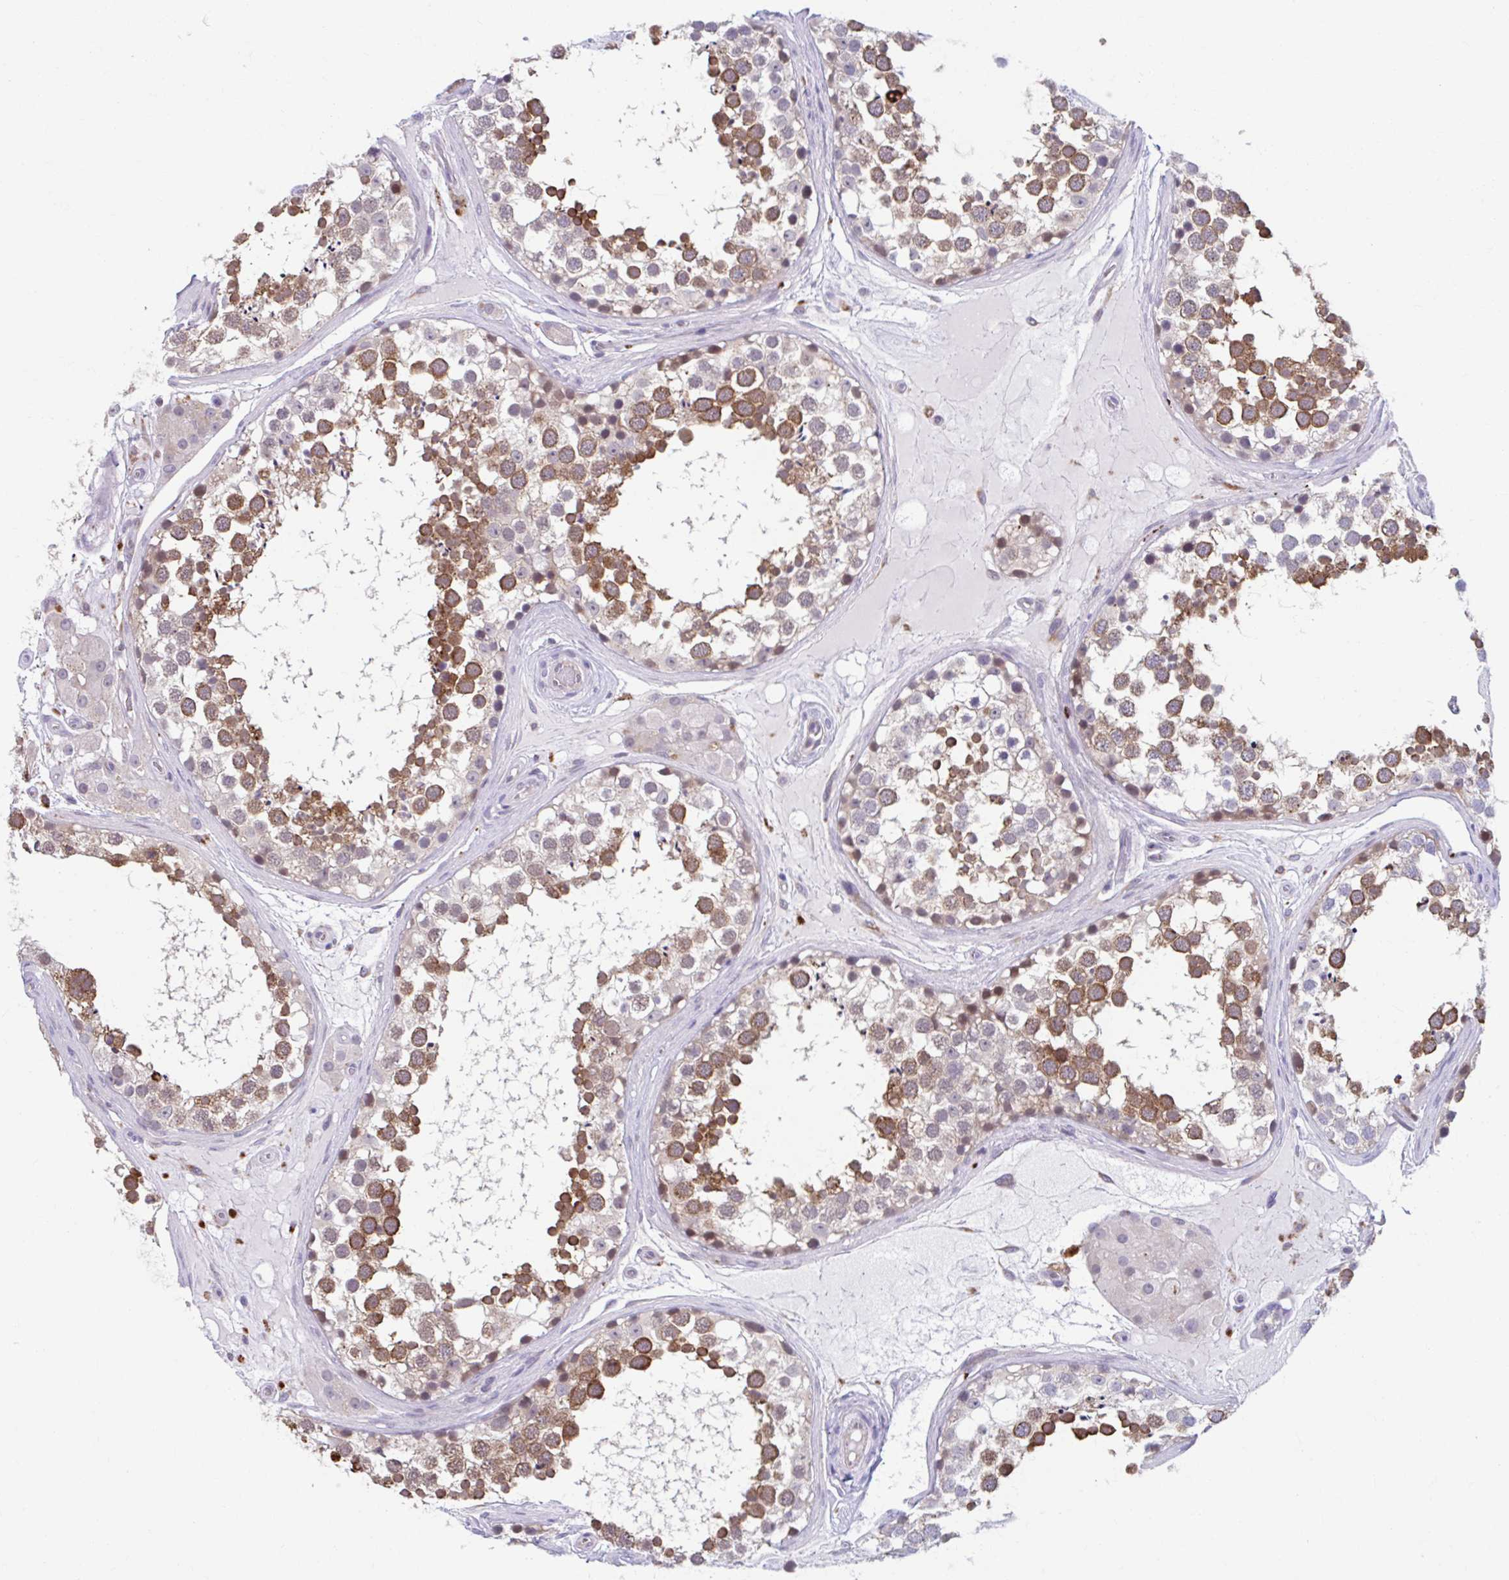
{"staining": {"intensity": "strong", "quantity": "25%-75%", "location": "cytoplasmic/membranous"}, "tissue": "testis", "cell_type": "Cells in seminiferous ducts", "image_type": "normal", "snomed": [{"axis": "morphology", "description": "Normal tissue, NOS"}, {"axis": "morphology", "description": "Seminoma, NOS"}, {"axis": "topography", "description": "Testis"}], "caption": "Brown immunohistochemical staining in unremarkable testis exhibits strong cytoplasmic/membranous positivity in approximately 25%-75% of cells in seminiferous ducts. The staining is performed using DAB (3,3'-diaminobenzidine) brown chromogen to label protein expression. The nuclei are counter-stained blue using hematoxylin.", "gene": "ADAT3", "patient": {"sex": "male", "age": 65}}